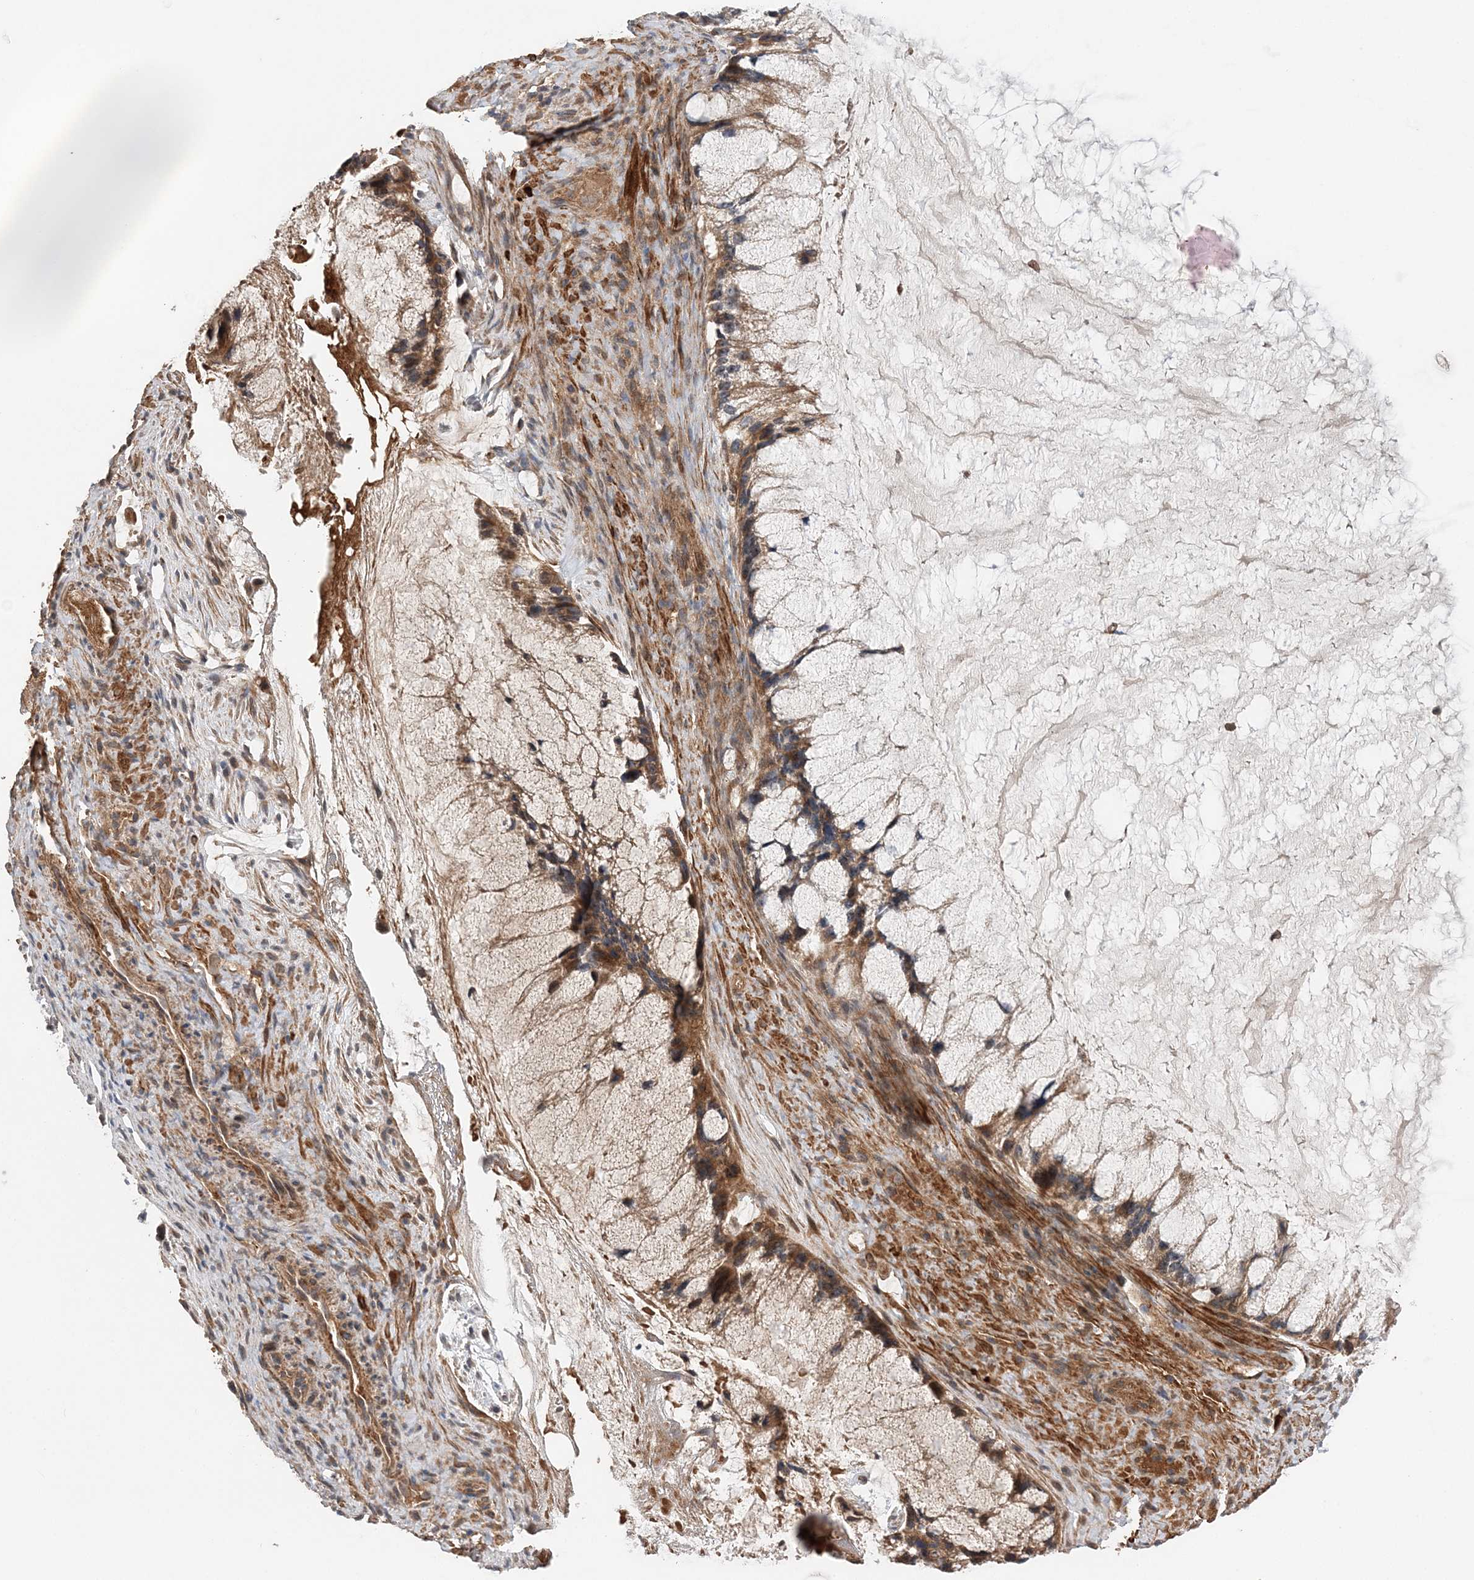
{"staining": {"intensity": "moderate", "quantity": ">75%", "location": "cytoplasmic/membranous"}, "tissue": "ovarian cancer", "cell_type": "Tumor cells", "image_type": "cancer", "snomed": [{"axis": "morphology", "description": "Cystadenocarcinoma, mucinous, NOS"}, {"axis": "topography", "description": "Ovary"}], "caption": "A high-resolution photomicrograph shows immunohistochemistry staining of ovarian cancer, which exhibits moderate cytoplasmic/membranous positivity in approximately >75% of tumor cells. (DAB (3,3'-diaminobenzidine) = brown stain, brightfield microscopy at high magnification).", "gene": "TTI1", "patient": {"sex": "female", "age": 37}}